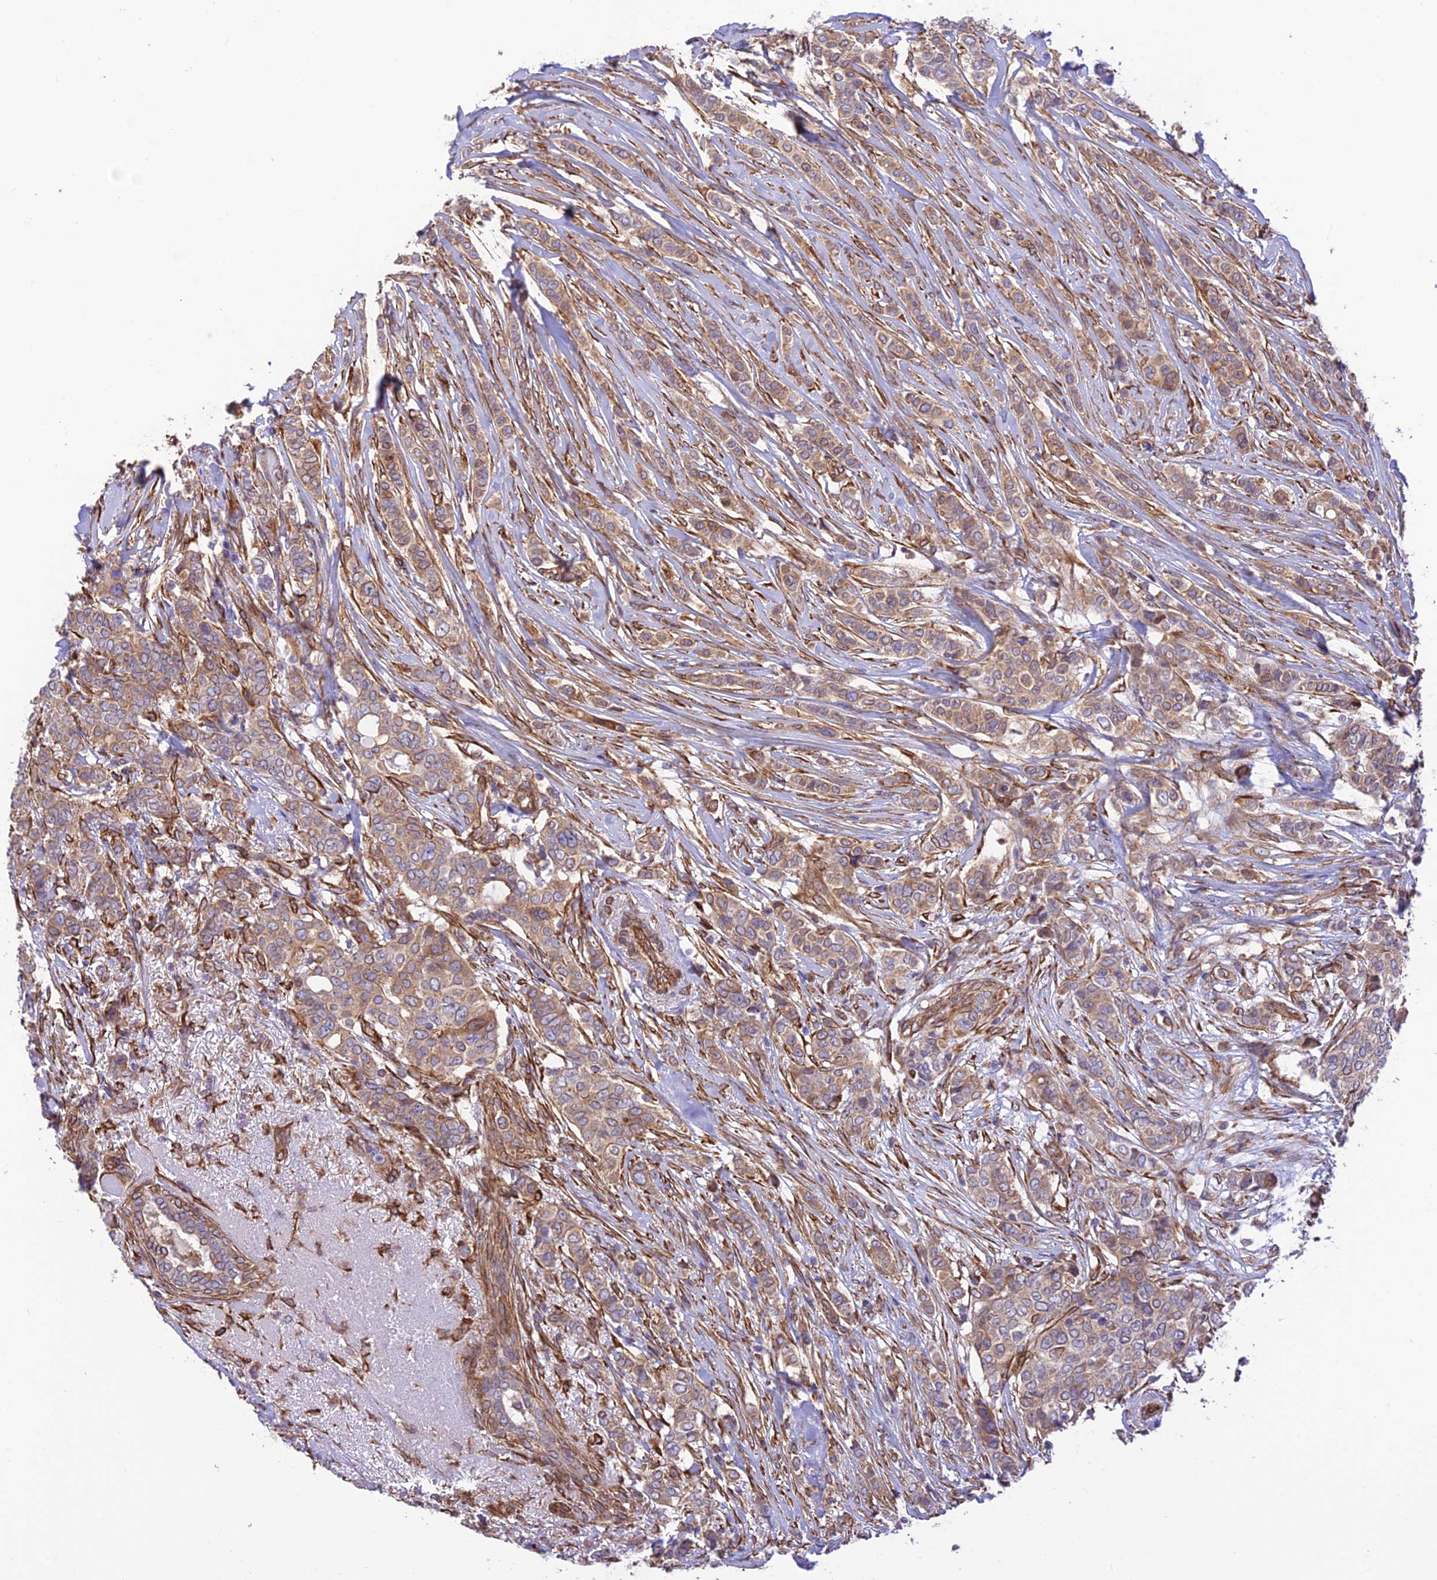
{"staining": {"intensity": "weak", "quantity": "25%-75%", "location": "cytoplasmic/membranous"}, "tissue": "breast cancer", "cell_type": "Tumor cells", "image_type": "cancer", "snomed": [{"axis": "morphology", "description": "Lobular carcinoma"}, {"axis": "topography", "description": "Breast"}], "caption": "Breast cancer tissue reveals weak cytoplasmic/membranous staining in about 25%-75% of tumor cells", "gene": "EXOC3L4", "patient": {"sex": "female", "age": 51}}